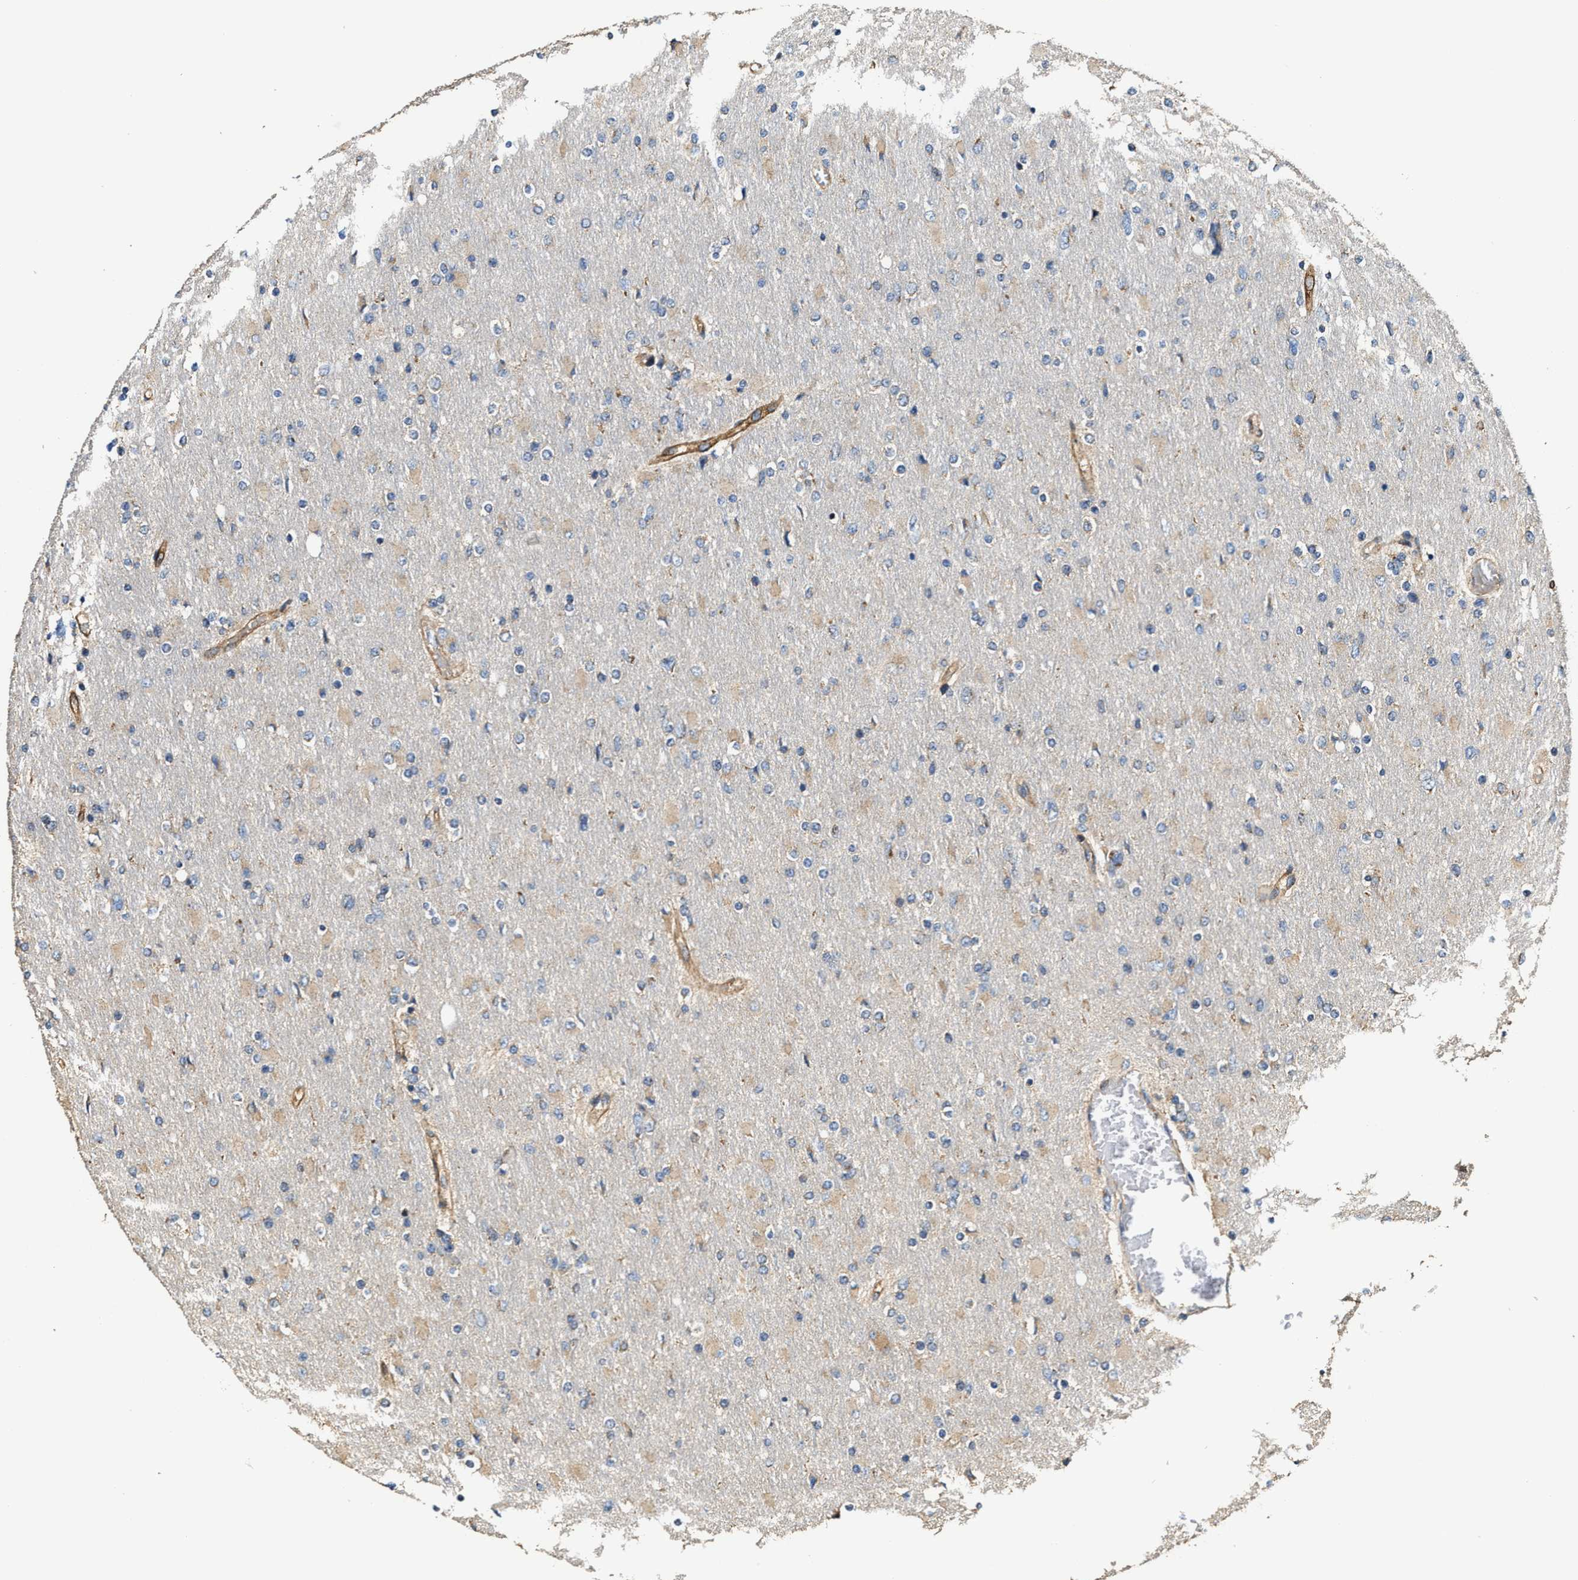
{"staining": {"intensity": "weak", "quantity": "<25%", "location": "cytoplasmic/membranous"}, "tissue": "glioma", "cell_type": "Tumor cells", "image_type": "cancer", "snomed": [{"axis": "morphology", "description": "Glioma, malignant, High grade"}, {"axis": "topography", "description": "Cerebral cortex"}], "caption": "High magnification brightfield microscopy of glioma stained with DAB (brown) and counterstained with hematoxylin (blue): tumor cells show no significant positivity. Brightfield microscopy of IHC stained with DAB (brown) and hematoxylin (blue), captured at high magnification.", "gene": "GFRA3", "patient": {"sex": "female", "age": 36}}